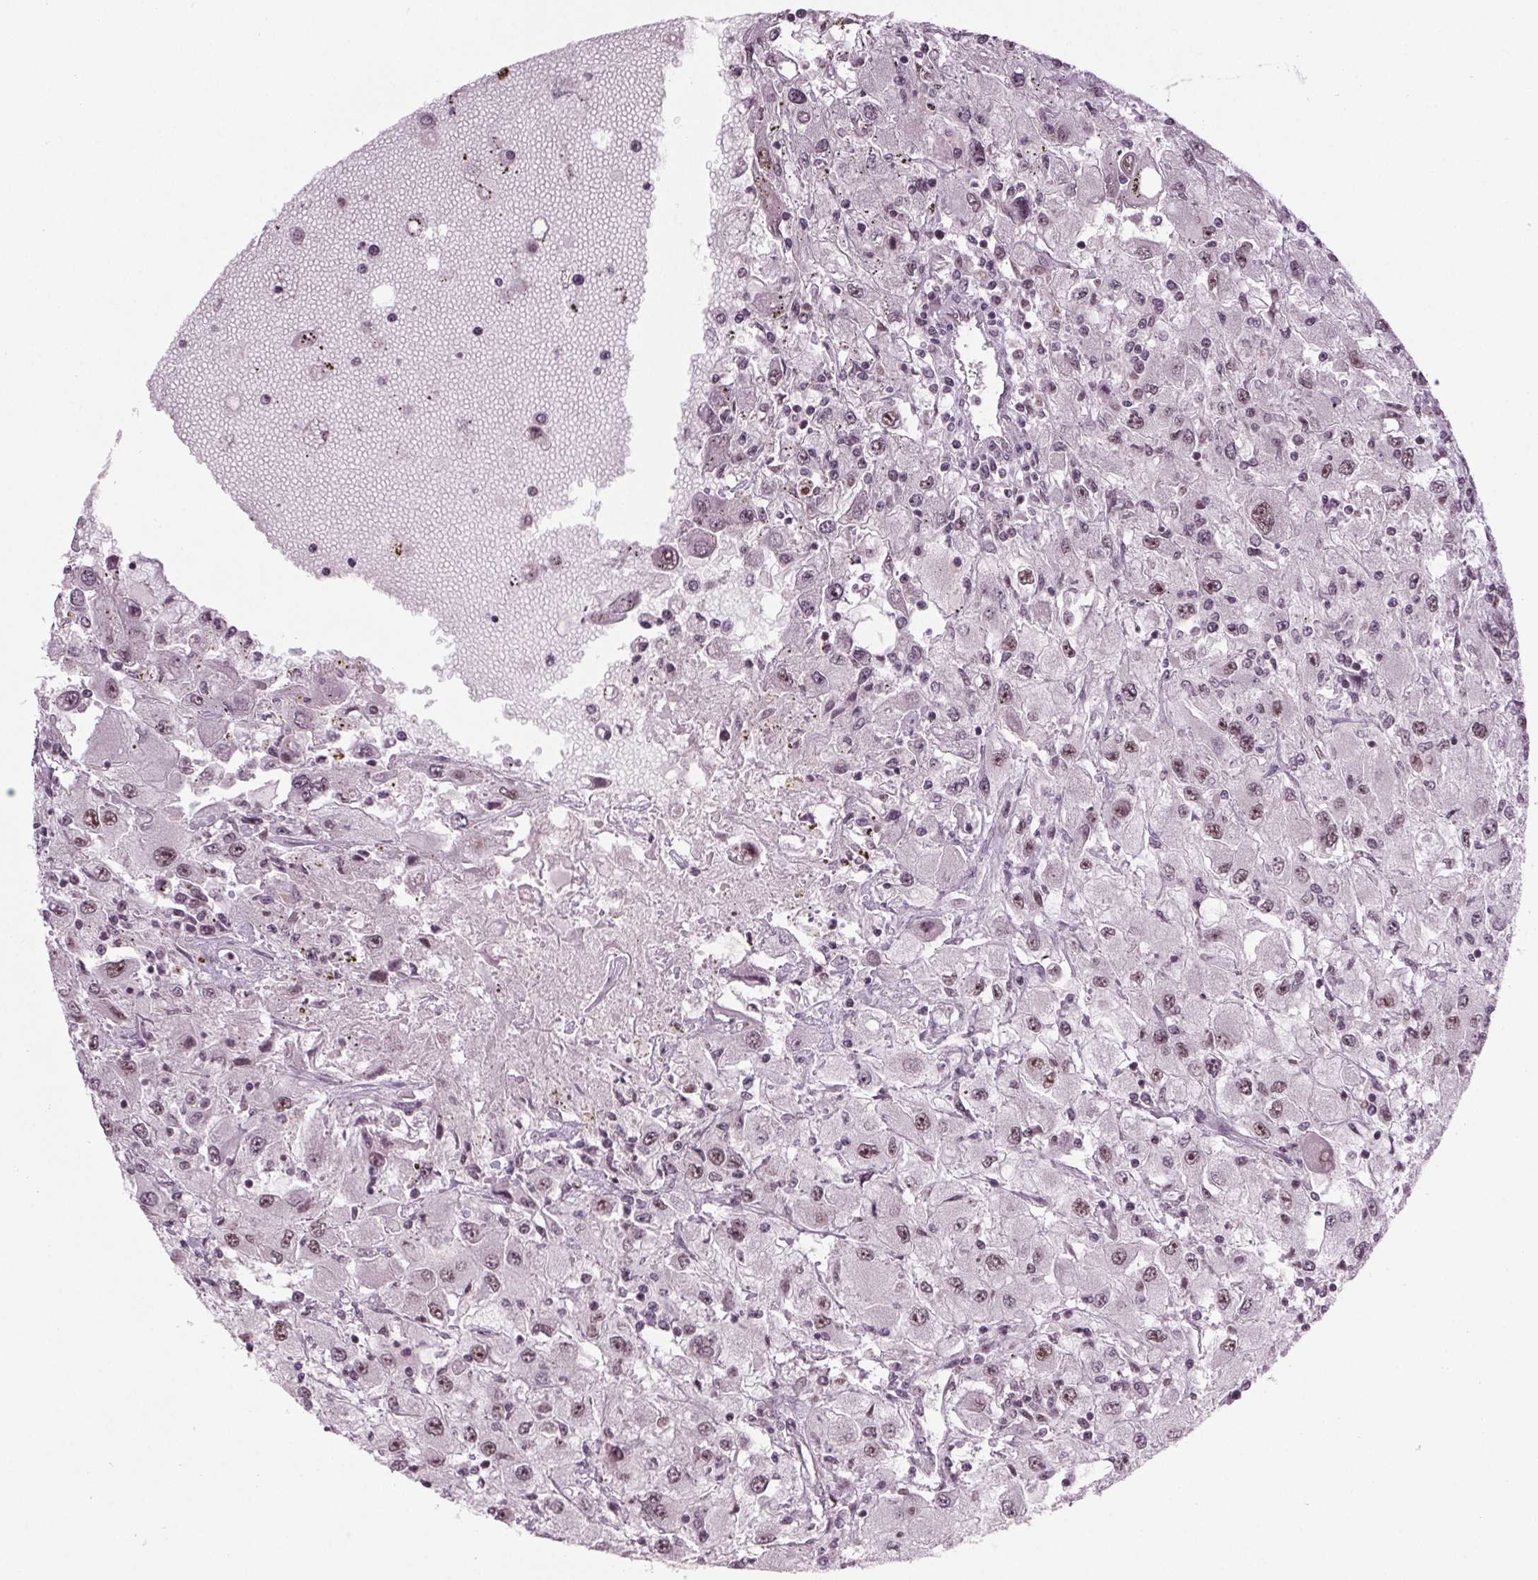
{"staining": {"intensity": "weak", "quantity": "25%-75%", "location": "nuclear"}, "tissue": "renal cancer", "cell_type": "Tumor cells", "image_type": "cancer", "snomed": [{"axis": "morphology", "description": "Adenocarcinoma, NOS"}, {"axis": "topography", "description": "Kidney"}], "caption": "Adenocarcinoma (renal) was stained to show a protein in brown. There is low levels of weak nuclear positivity in approximately 25%-75% of tumor cells.", "gene": "DDX41", "patient": {"sex": "female", "age": 67}}